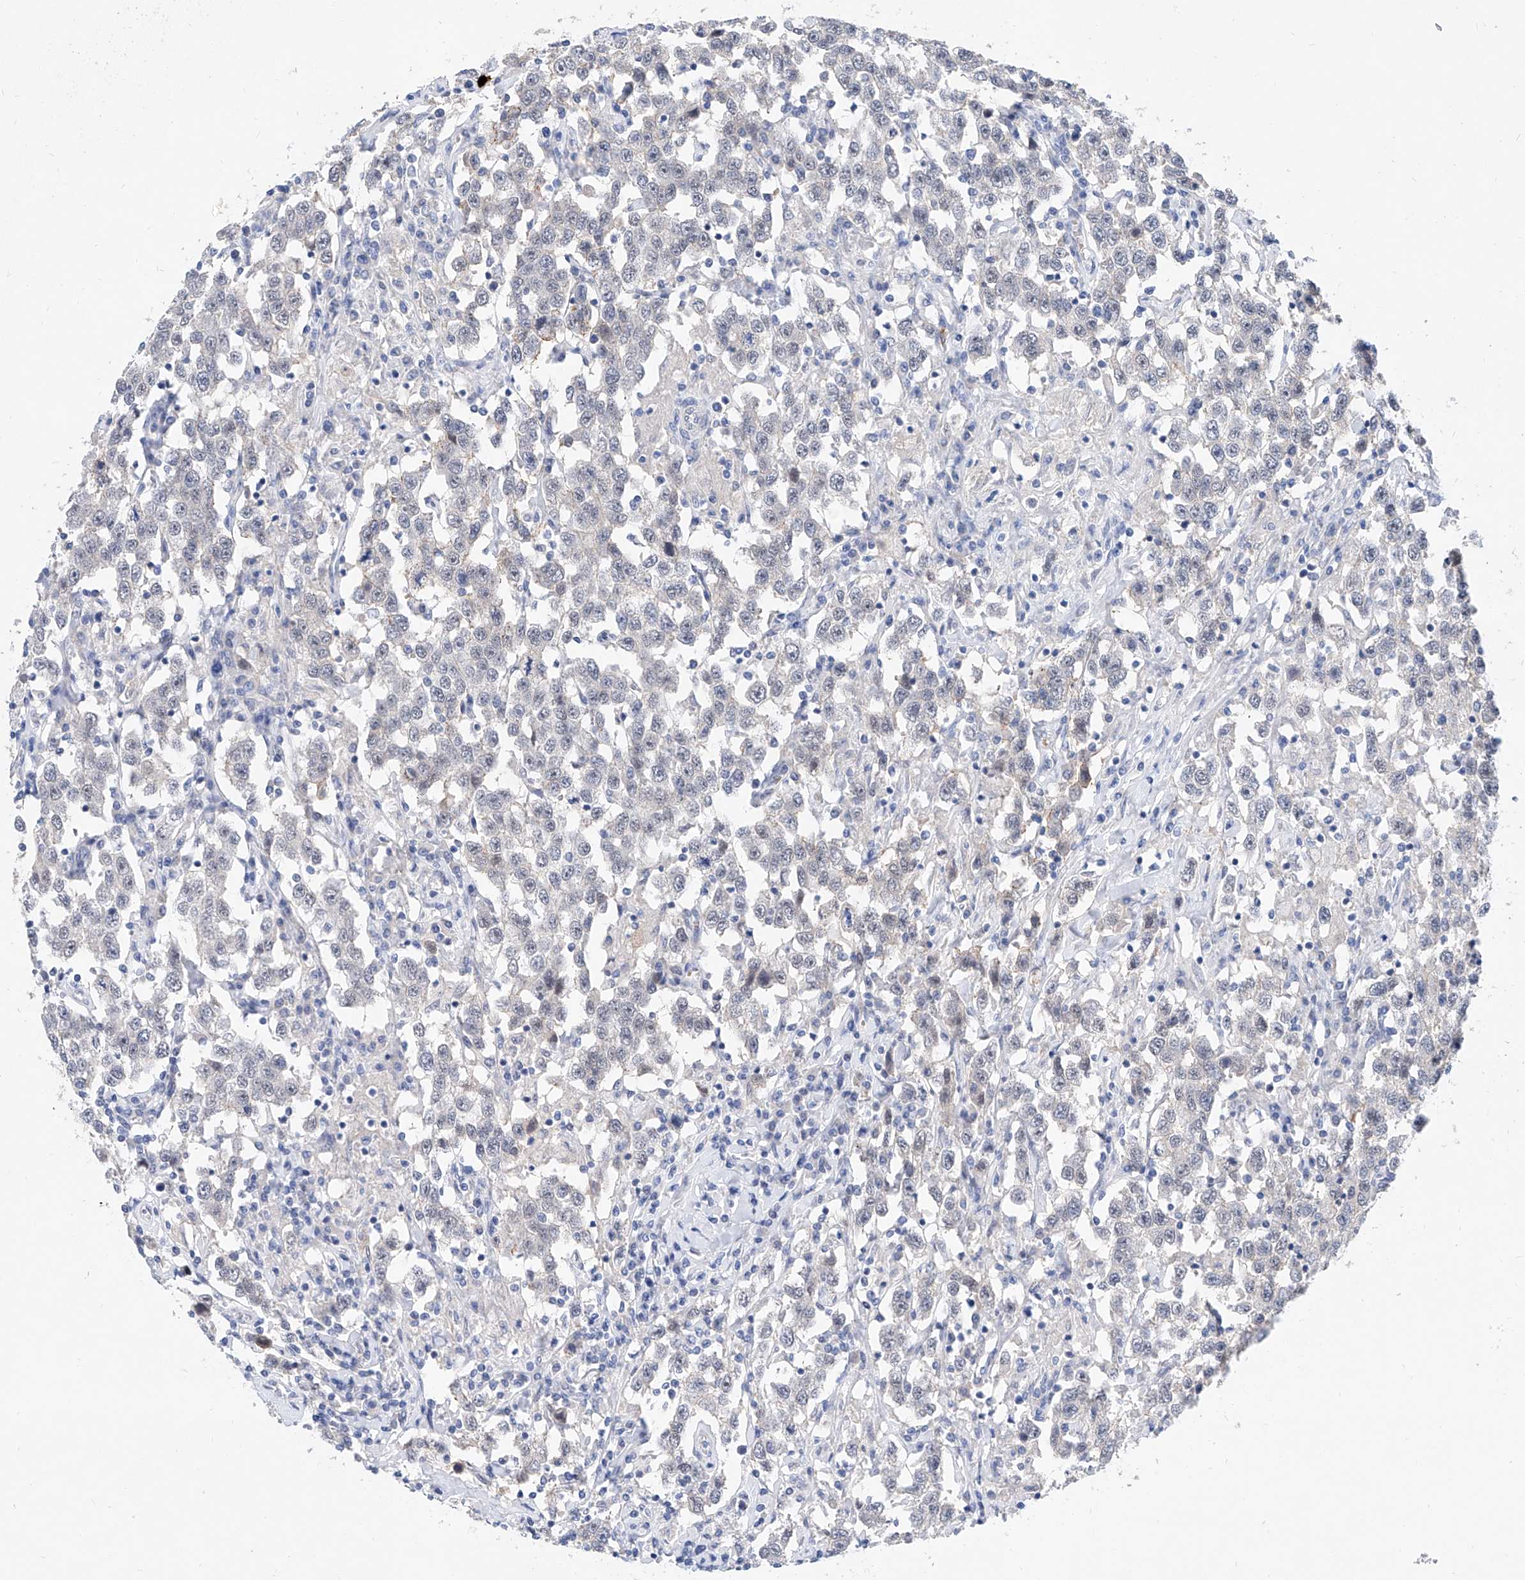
{"staining": {"intensity": "negative", "quantity": "none", "location": "none"}, "tissue": "testis cancer", "cell_type": "Tumor cells", "image_type": "cancer", "snomed": [{"axis": "morphology", "description": "Seminoma, NOS"}, {"axis": "topography", "description": "Testis"}], "caption": "An immunohistochemistry histopathology image of testis cancer is shown. There is no staining in tumor cells of testis cancer.", "gene": "BPTF", "patient": {"sex": "male", "age": 41}}